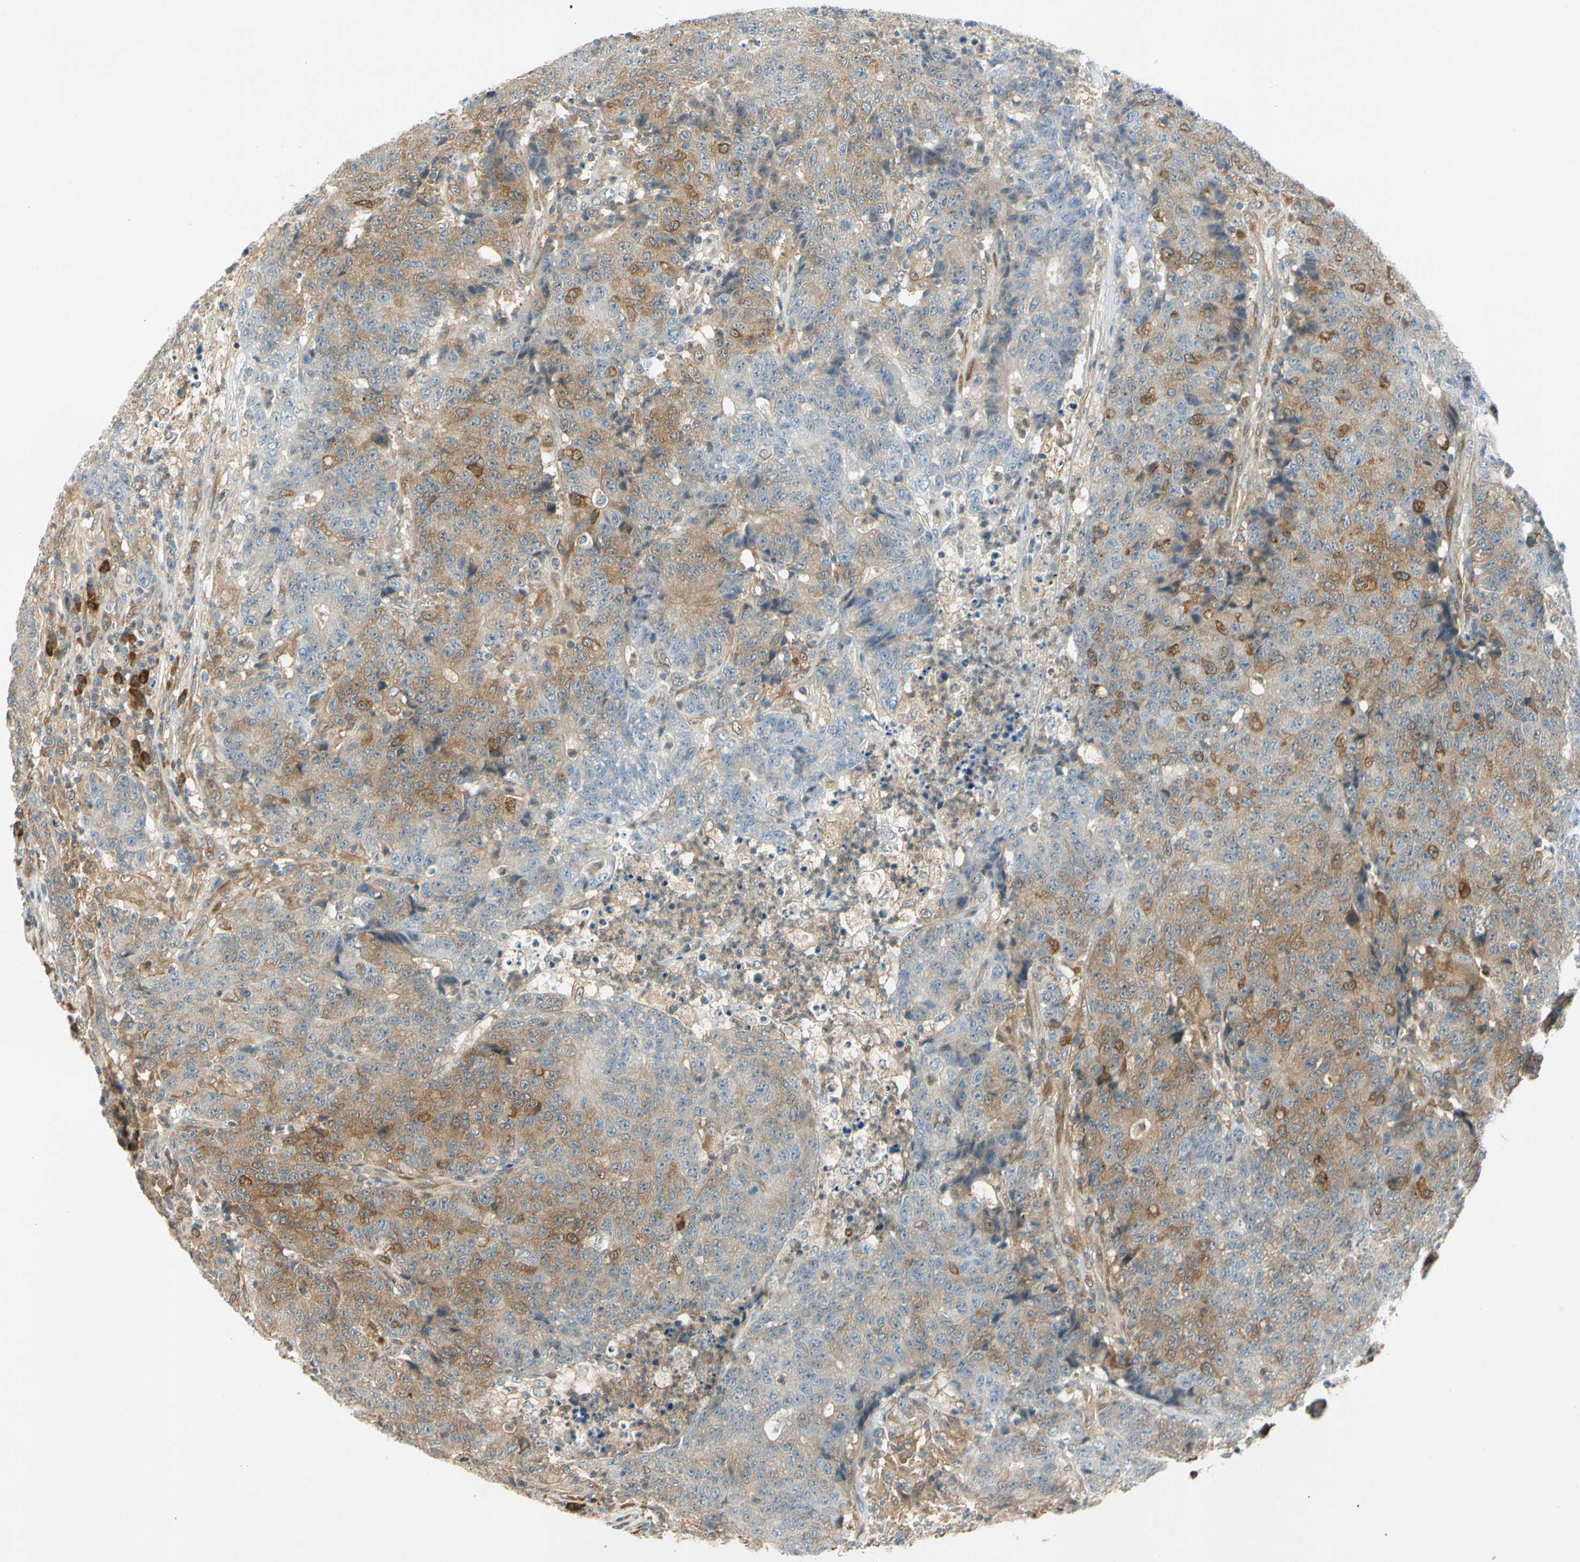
{"staining": {"intensity": "moderate", "quantity": "25%-75%", "location": "cytoplasmic/membranous"}, "tissue": "colorectal cancer", "cell_type": "Tumor cells", "image_type": "cancer", "snomed": [{"axis": "morphology", "description": "Normal tissue, NOS"}, {"axis": "morphology", "description": "Adenocarcinoma, NOS"}, {"axis": "topography", "description": "Colon"}], "caption": "Protein expression analysis of human colorectal cancer (adenocarcinoma) reveals moderate cytoplasmic/membranous staining in about 25%-75% of tumor cells. The protein is shown in brown color, while the nuclei are stained blue.", "gene": "WIPI1", "patient": {"sex": "female", "age": 75}}